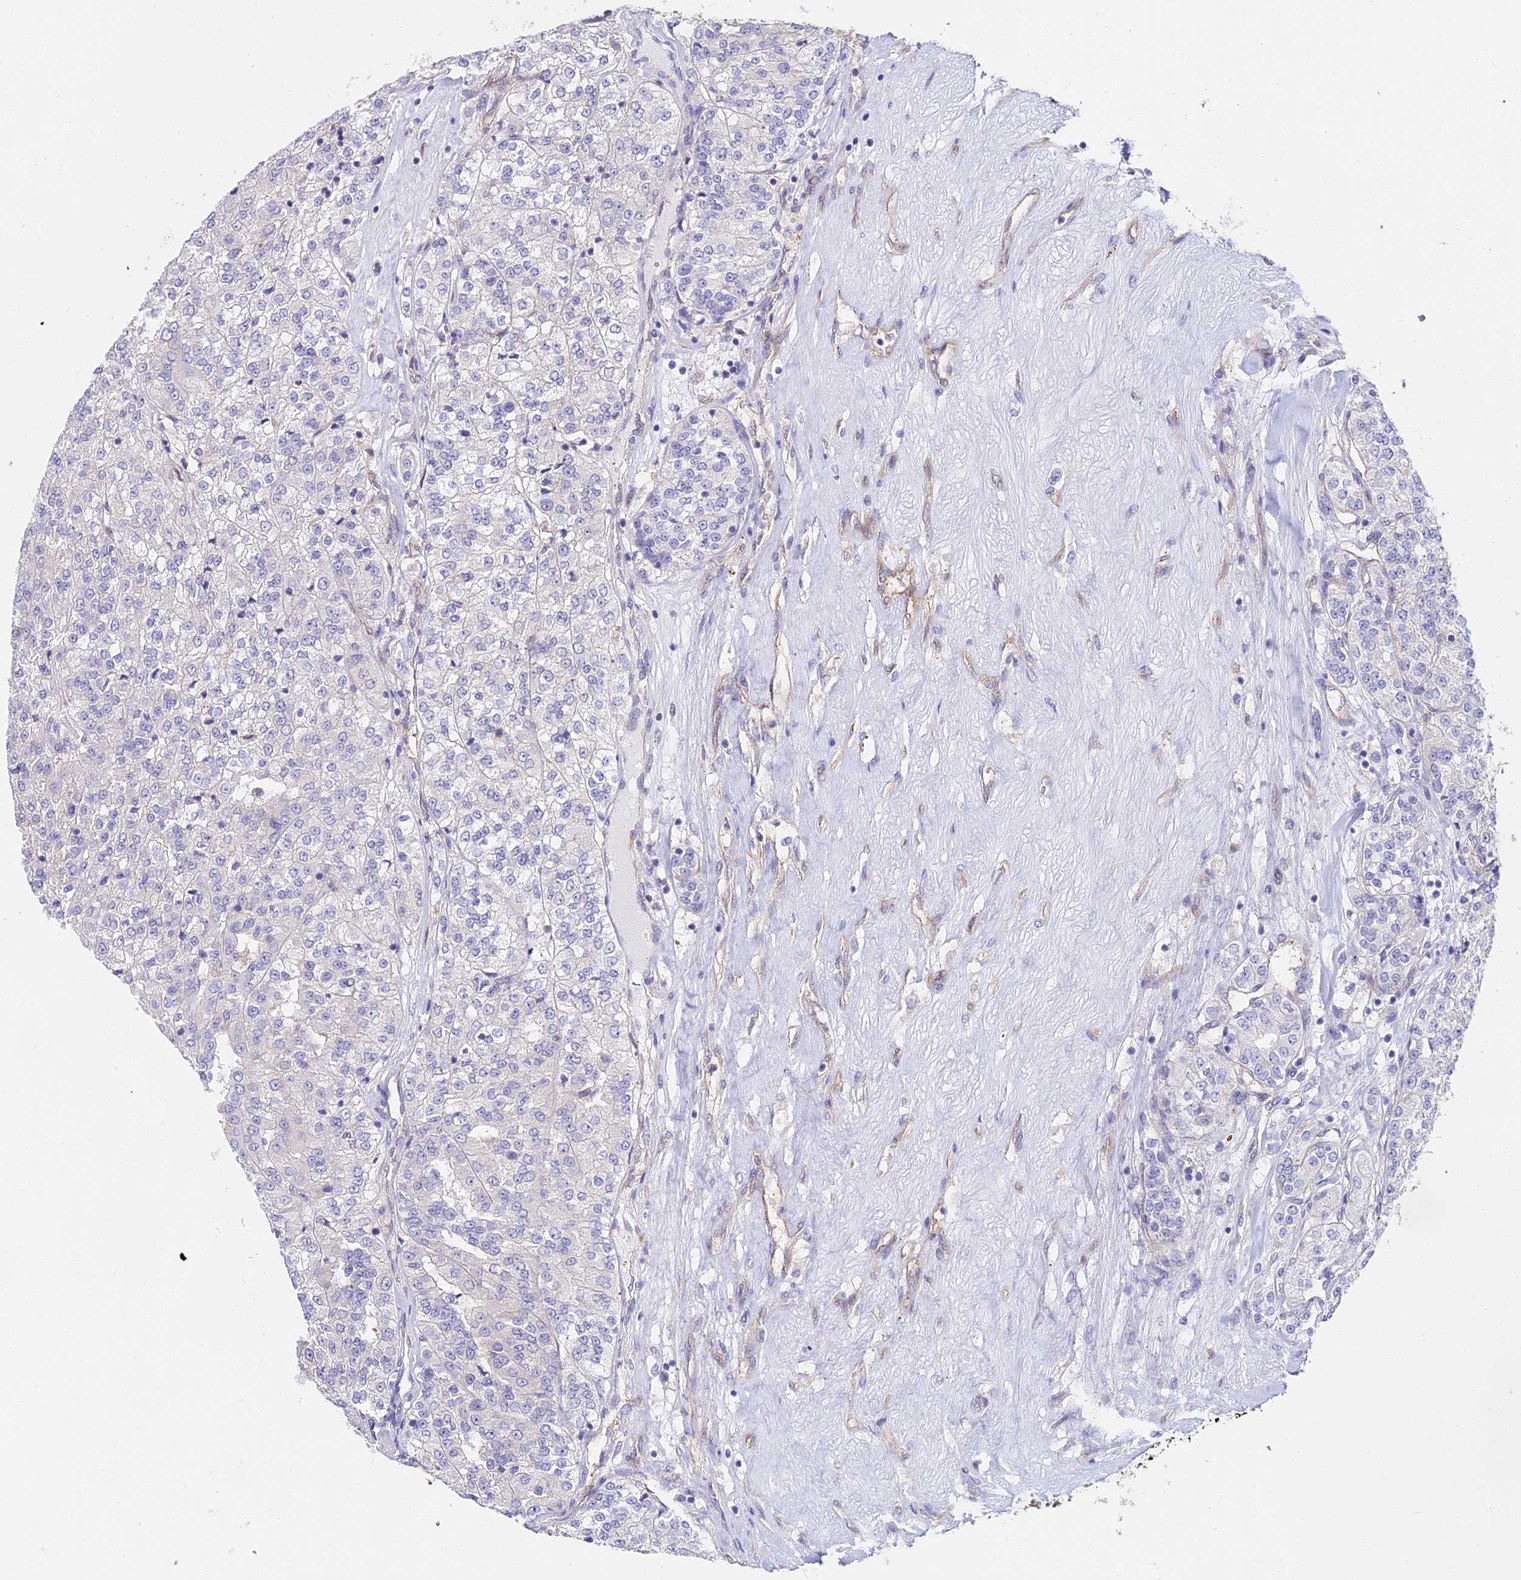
{"staining": {"intensity": "negative", "quantity": "none", "location": "none"}, "tissue": "renal cancer", "cell_type": "Tumor cells", "image_type": "cancer", "snomed": [{"axis": "morphology", "description": "Adenocarcinoma, NOS"}, {"axis": "topography", "description": "Kidney"}], "caption": "Renal cancer stained for a protein using immunohistochemistry (IHC) reveals no expression tumor cells.", "gene": "PPP2R2C", "patient": {"sex": "female", "age": 63}}